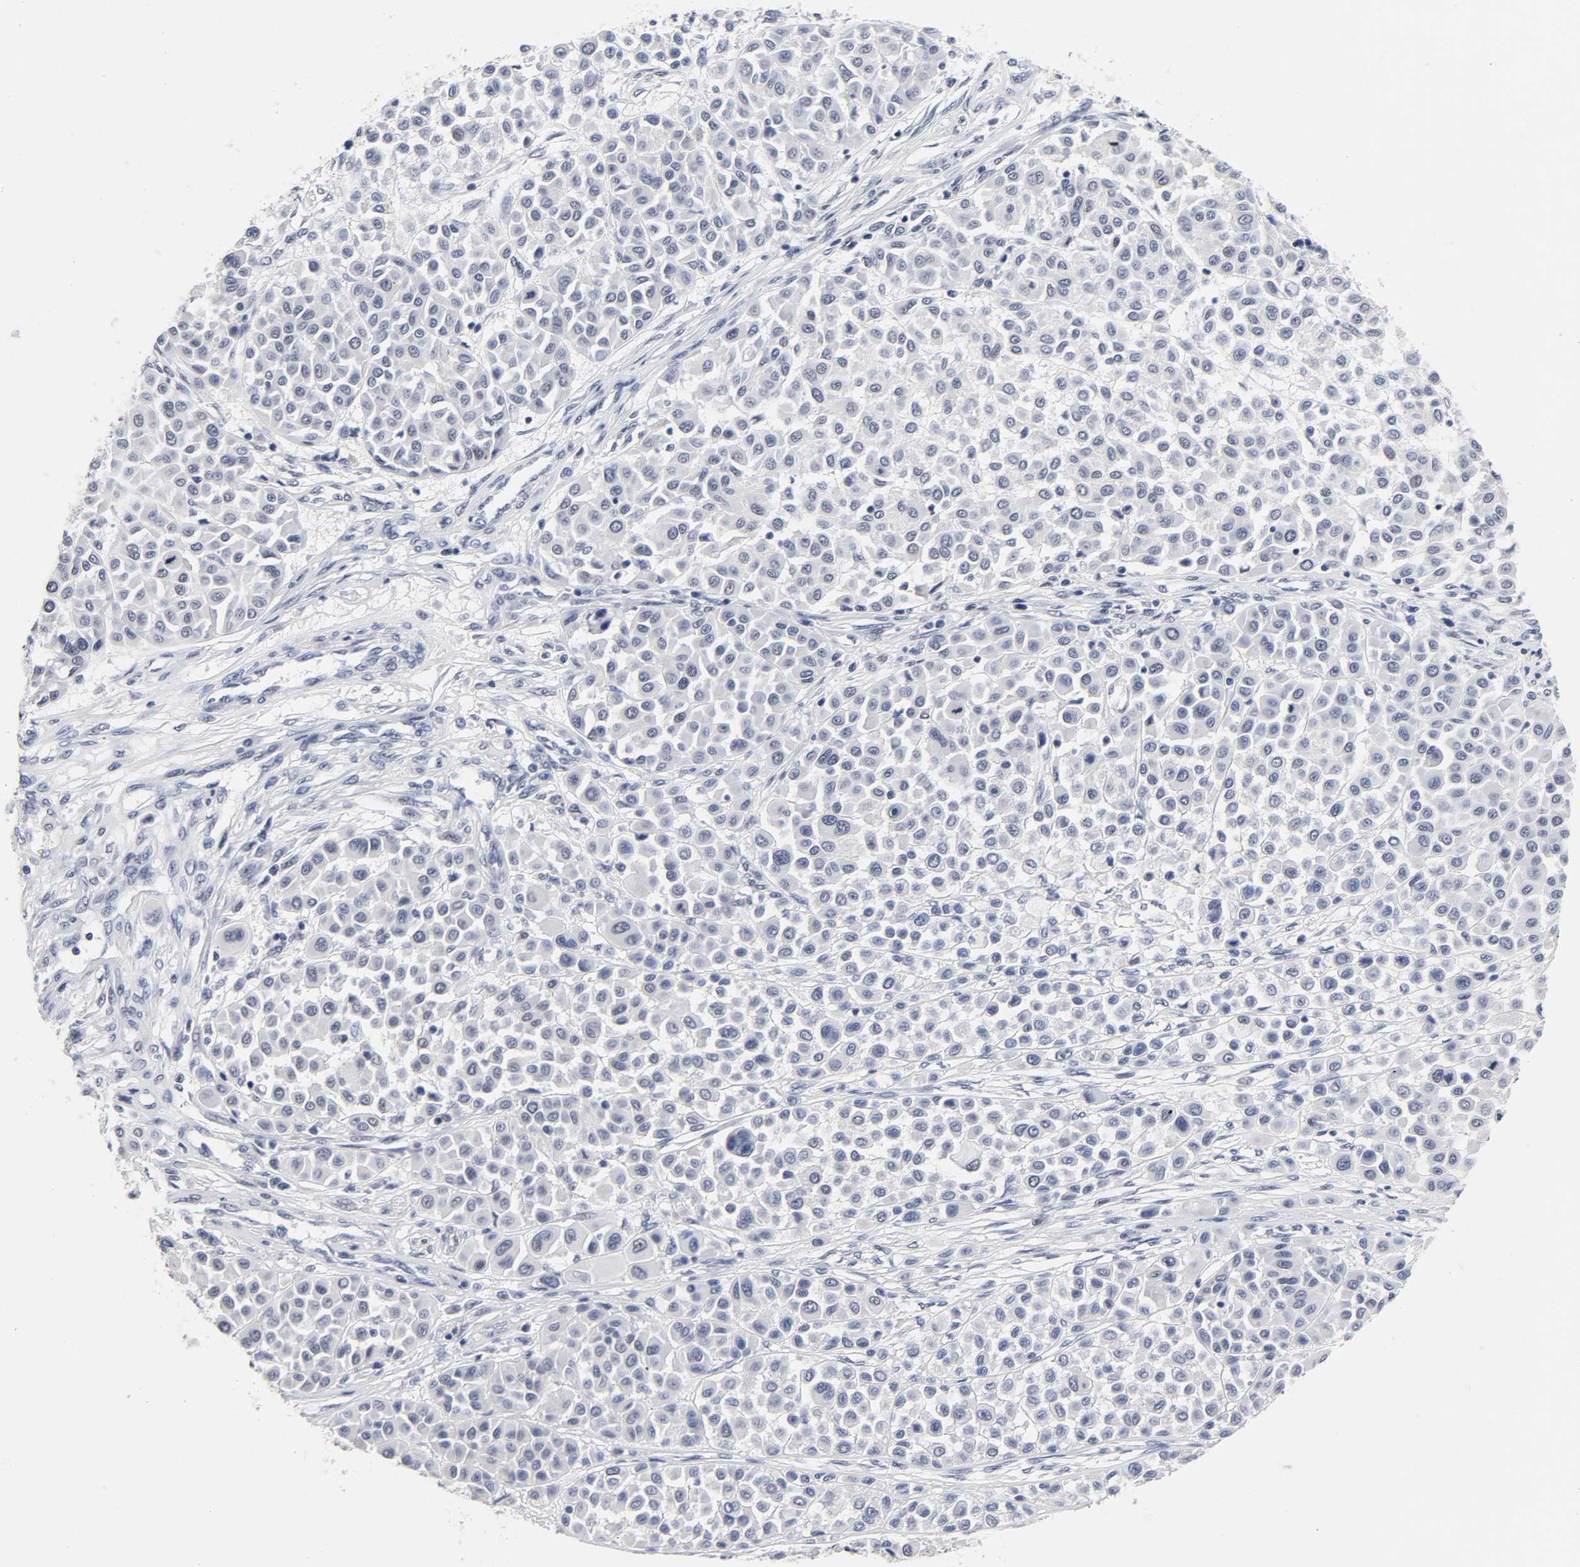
{"staining": {"intensity": "negative", "quantity": "none", "location": "none"}, "tissue": "melanoma", "cell_type": "Tumor cells", "image_type": "cancer", "snomed": [{"axis": "morphology", "description": "Malignant melanoma, Metastatic site"}, {"axis": "topography", "description": "Soft tissue"}], "caption": "The immunohistochemistry (IHC) image has no significant expression in tumor cells of melanoma tissue.", "gene": "GRHL2", "patient": {"sex": "male", "age": 41}}